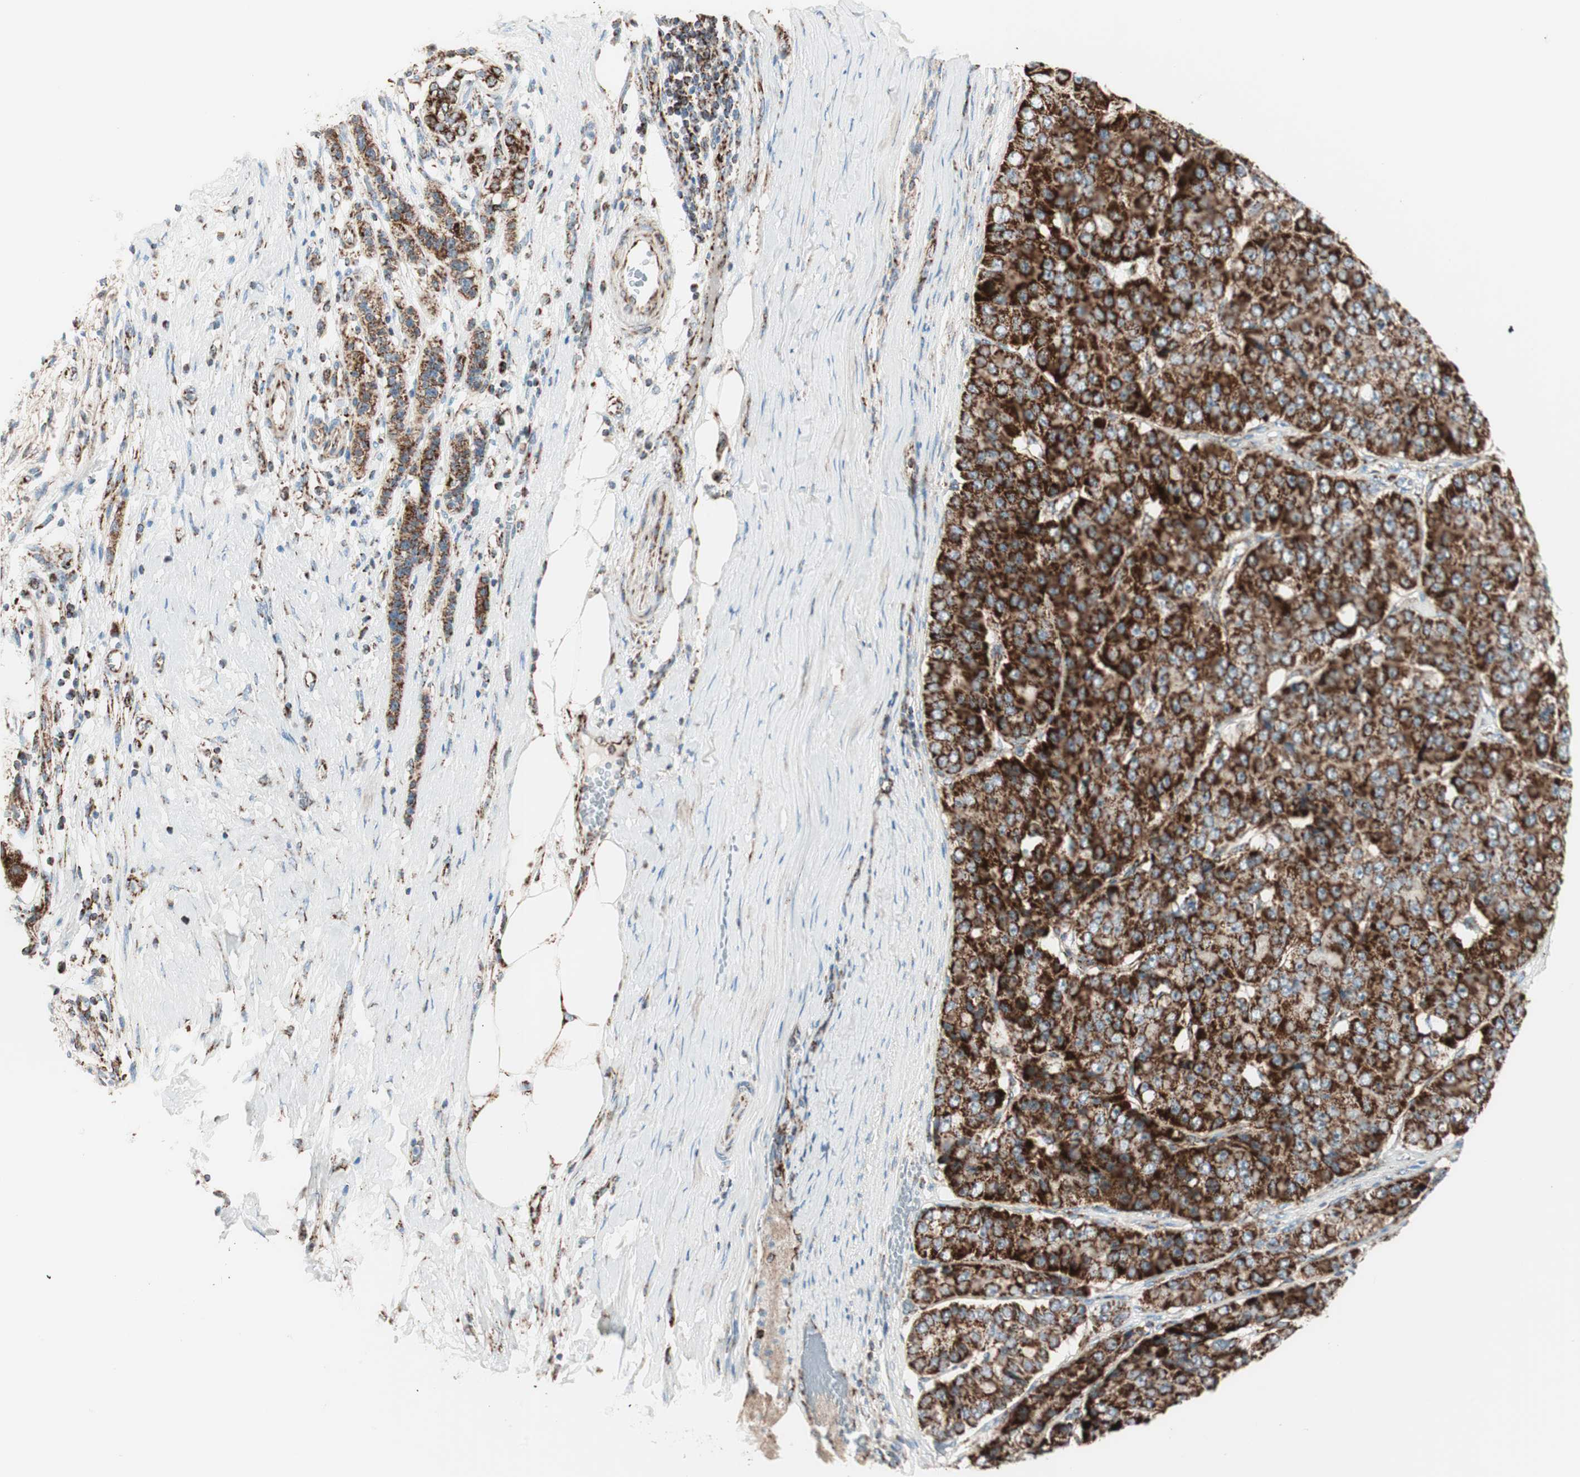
{"staining": {"intensity": "strong", "quantity": ">75%", "location": "cytoplasmic/membranous"}, "tissue": "pancreatic cancer", "cell_type": "Tumor cells", "image_type": "cancer", "snomed": [{"axis": "morphology", "description": "Adenocarcinoma, NOS"}, {"axis": "topography", "description": "Pancreas"}], "caption": "Approximately >75% of tumor cells in human adenocarcinoma (pancreatic) exhibit strong cytoplasmic/membranous protein expression as visualized by brown immunohistochemical staining.", "gene": "TOMM20", "patient": {"sex": "male", "age": 50}}